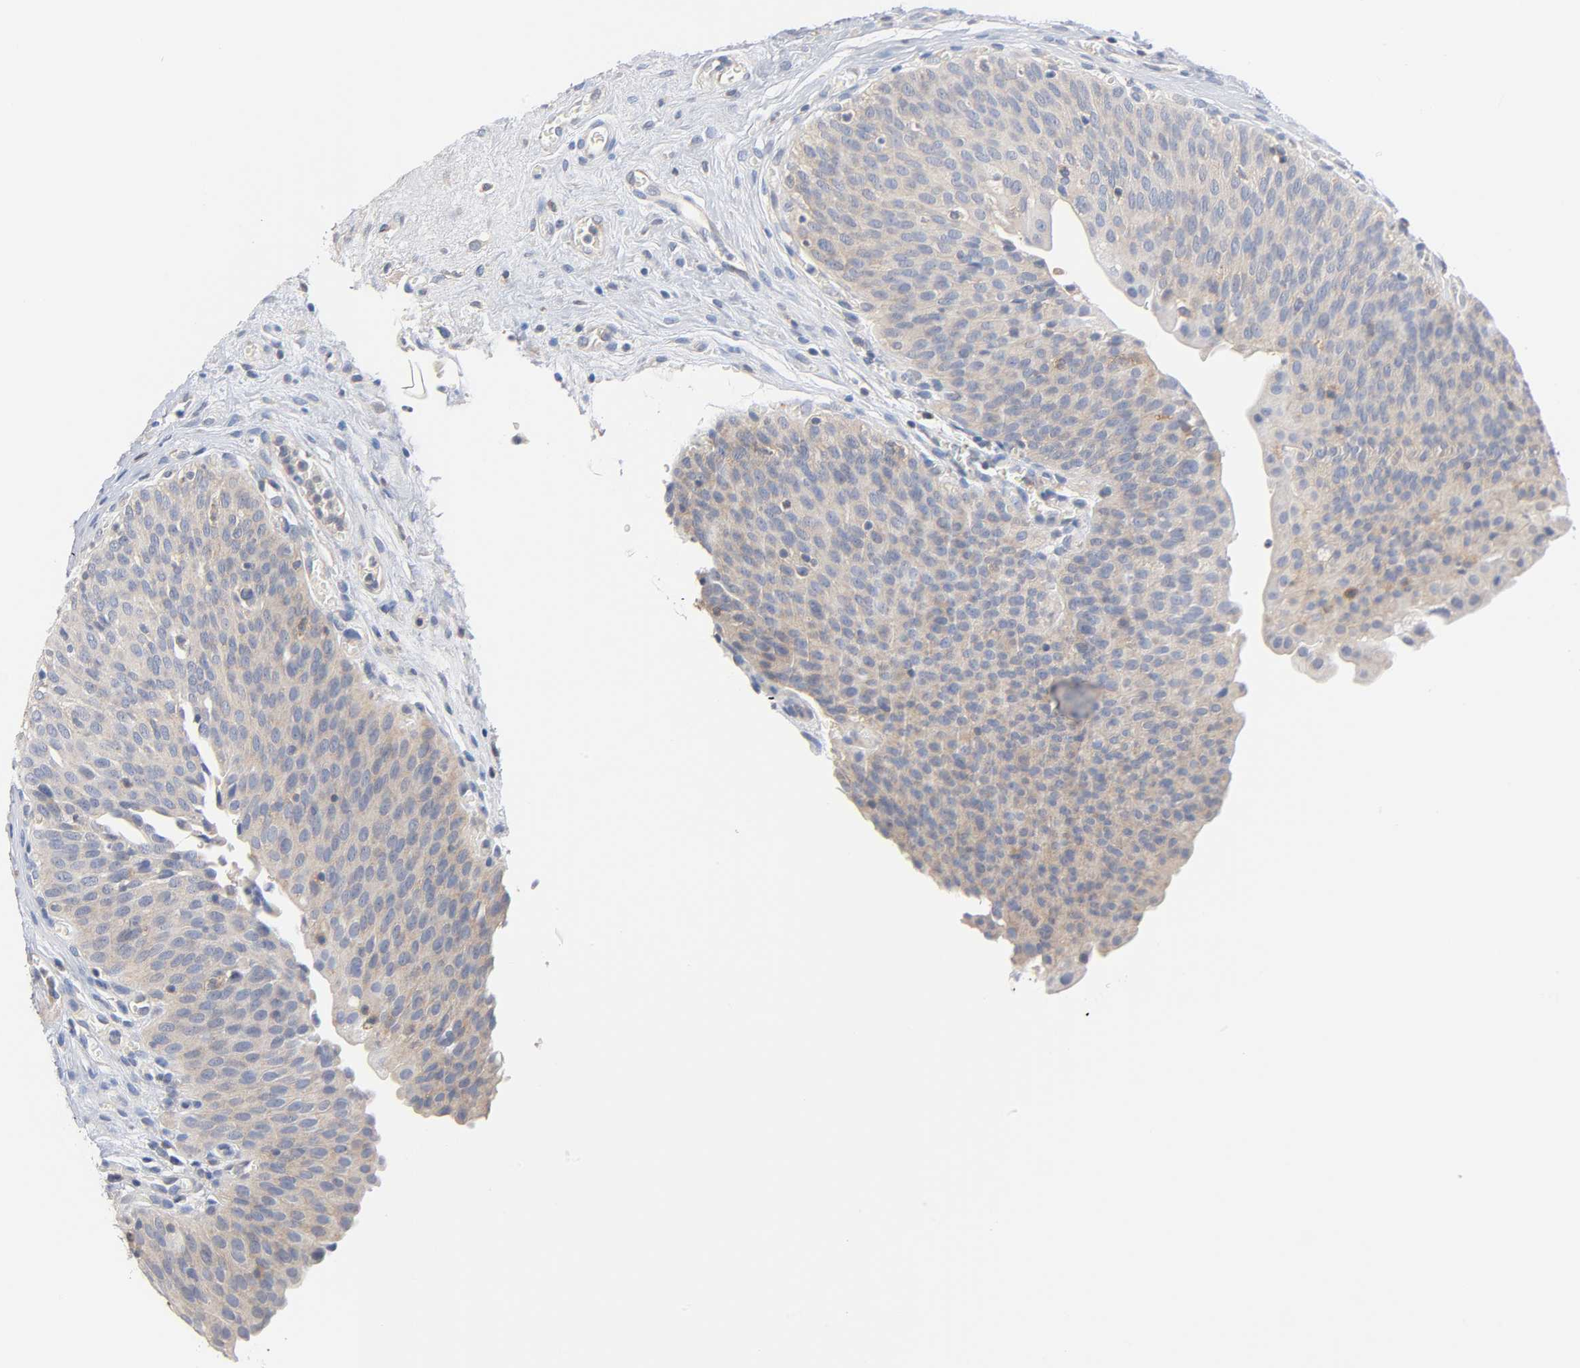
{"staining": {"intensity": "weak", "quantity": ">75%", "location": "cytoplasmic/membranous"}, "tissue": "urinary bladder", "cell_type": "Urothelial cells", "image_type": "normal", "snomed": [{"axis": "morphology", "description": "Normal tissue, NOS"}, {"axis": "morphology", "description": "Dysplasia, NOS"}, {"axis": "topography", "description": "Urinary bladder"}], "caption": "Weak cytoplasmic/membranous staining for a protein is identified in approximately >75% of urothelial cells of unremarkable urinary bladder using immunohistochemistry (IHC).", "gene": "MALT1", "patient": {"sex": "male", "age": 35}}